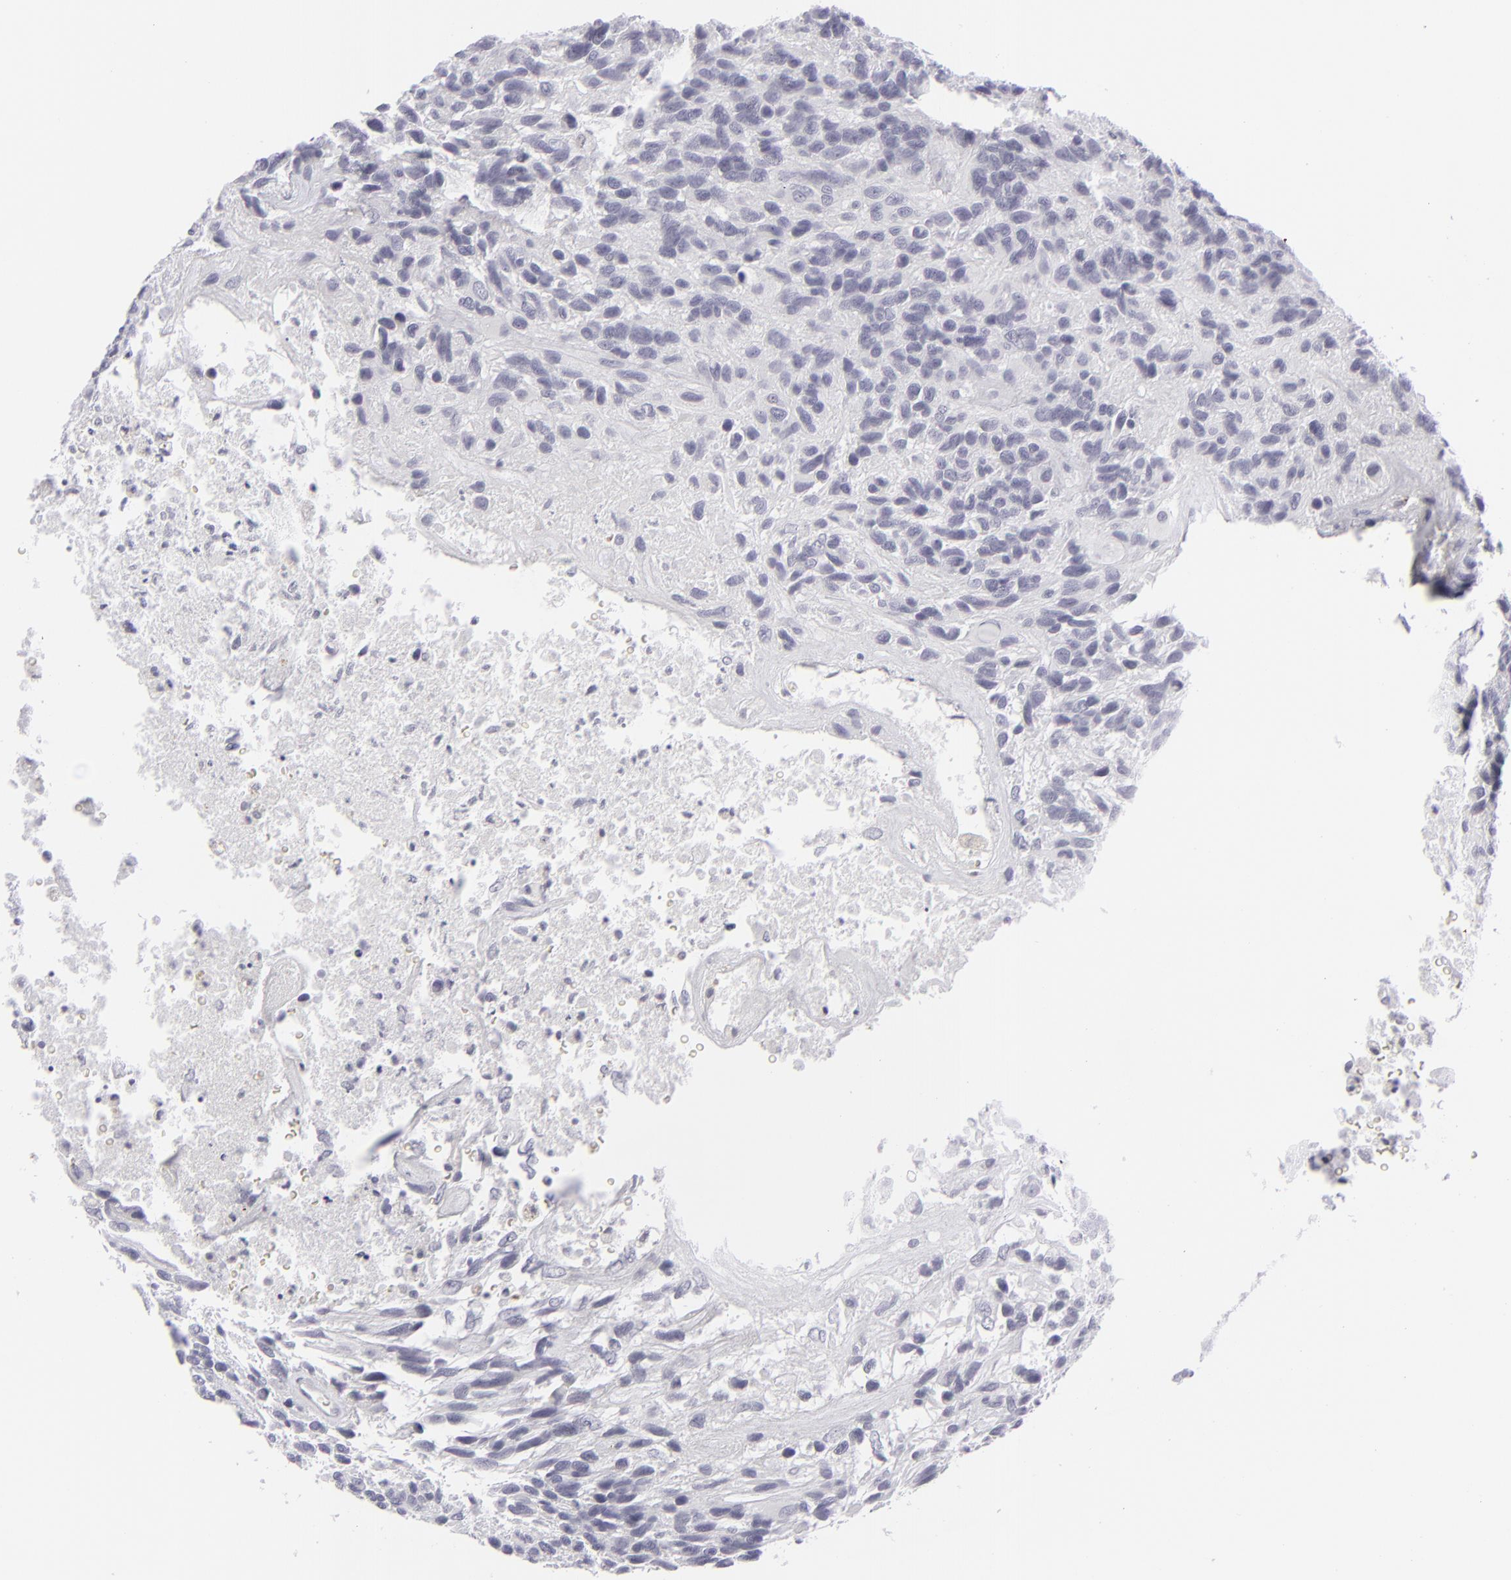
{"staining": {"intensity": "negative", "quantity": "none", "location": "none"}, "tissue": "glioma", "cell_type": "Tumor cells", "image_type": "cancer", "snomed": [{"axis": "morphology", "description": "Glioma, malignant, High grade"}, {"axis": "topography", "description": "Brain"}], "caption": "Immunohistochemical staining of human malignant glioma (high-grade) exhibits no significant staining in tumor cells.", "gene": "CD7", "patient": {"sex": "male", "age": 77}}